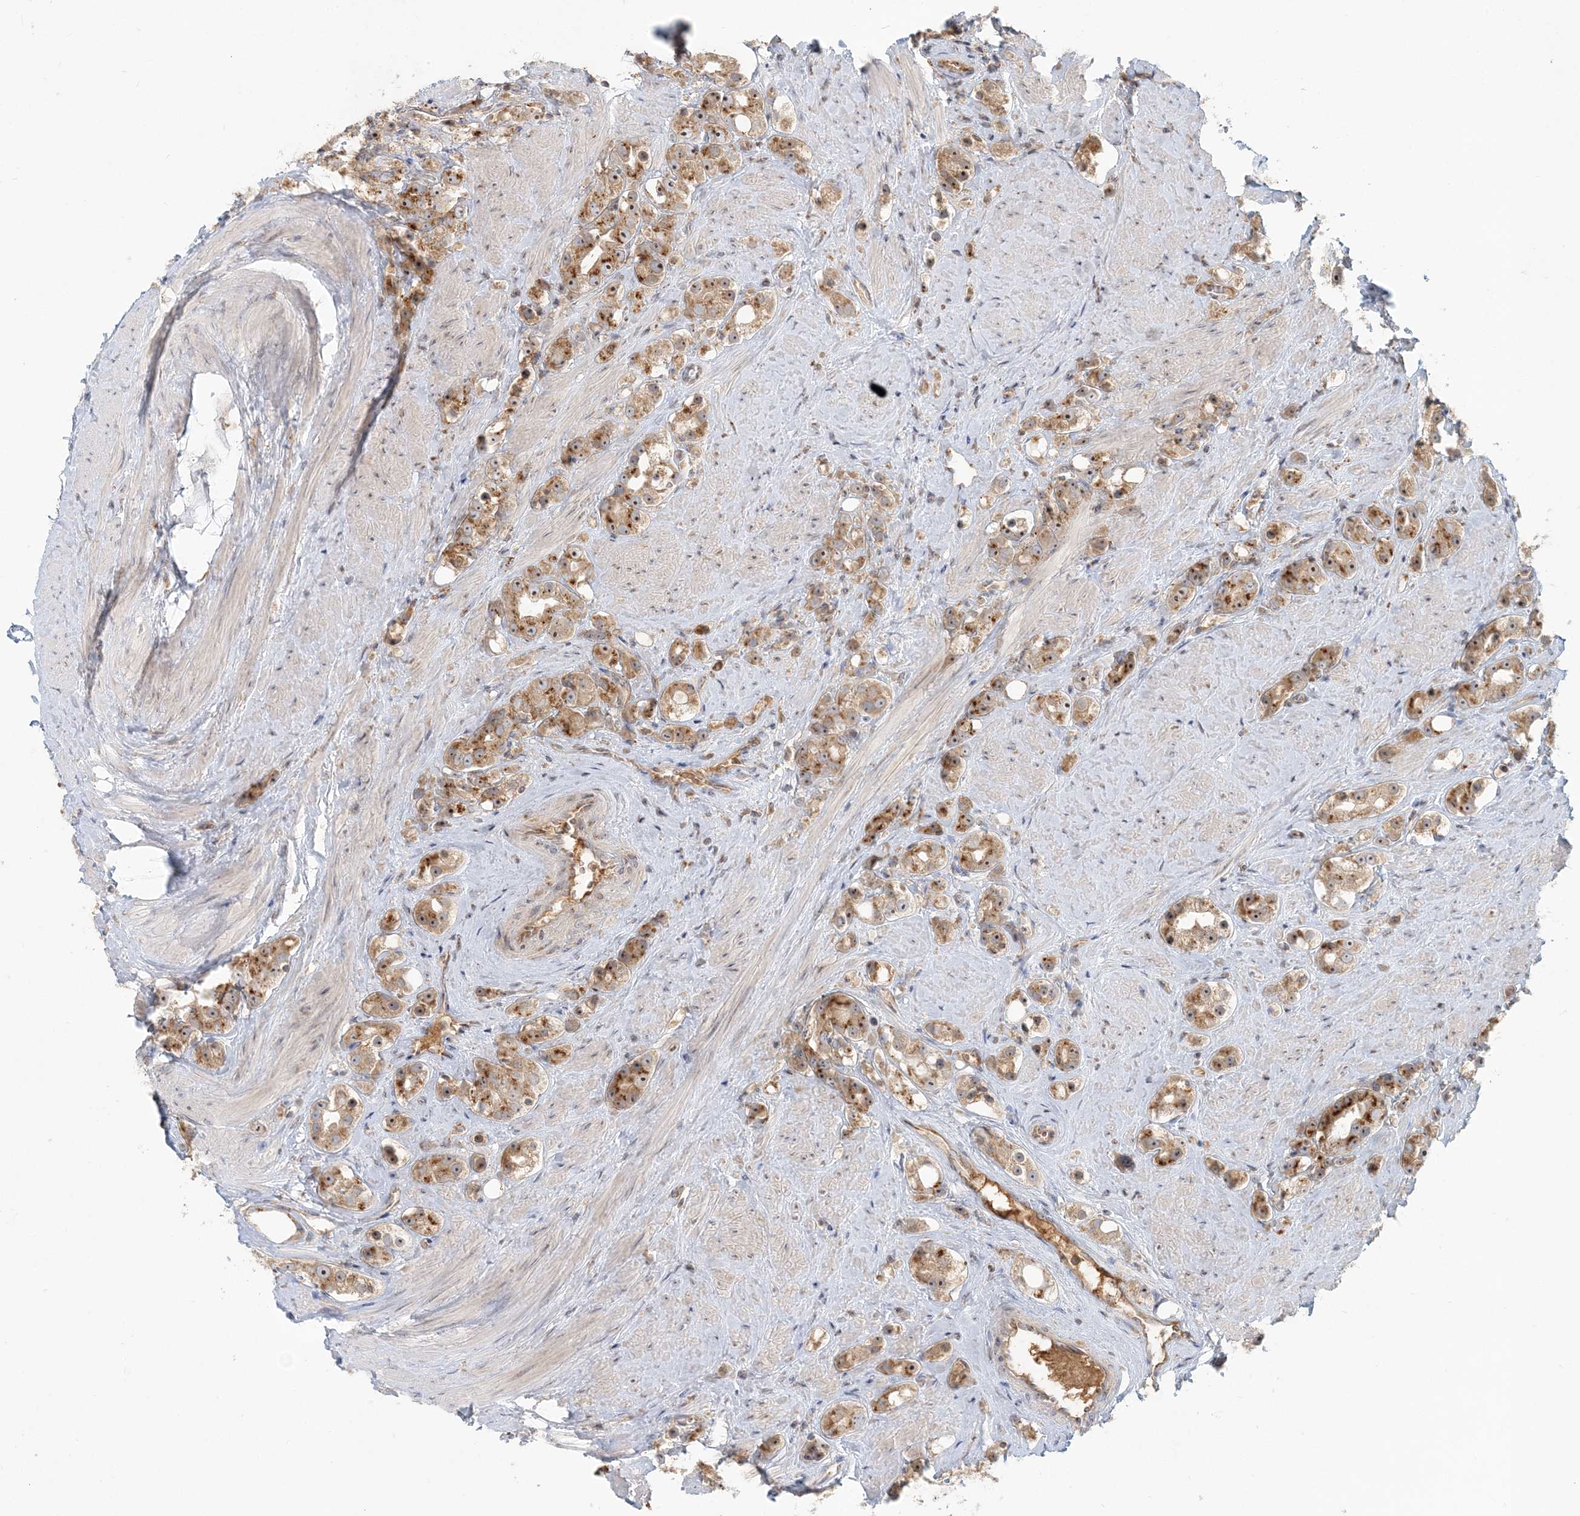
{"staining": {"intensity": "strong", "quantity": ">75%", "location": "cytoplasmic/membranous,nuclear"}, "tissue": "prostate cancer", "cell_type": "Tumor cells", "image_type": "cancer", "snomed": [{"axis": "morphology", "description": "Adenocarcinoma, NOS"}, {"axis": "topography", "description": "Prostate"}], "caption": "Tumor cells display high levels of strong cytoplasmic/membranous and nuclear positivity in about >75% of cells in human adenocarcinoma (prostate).", "gene": "AP1AR", "patient": {"sex": "male", "age": 79}}